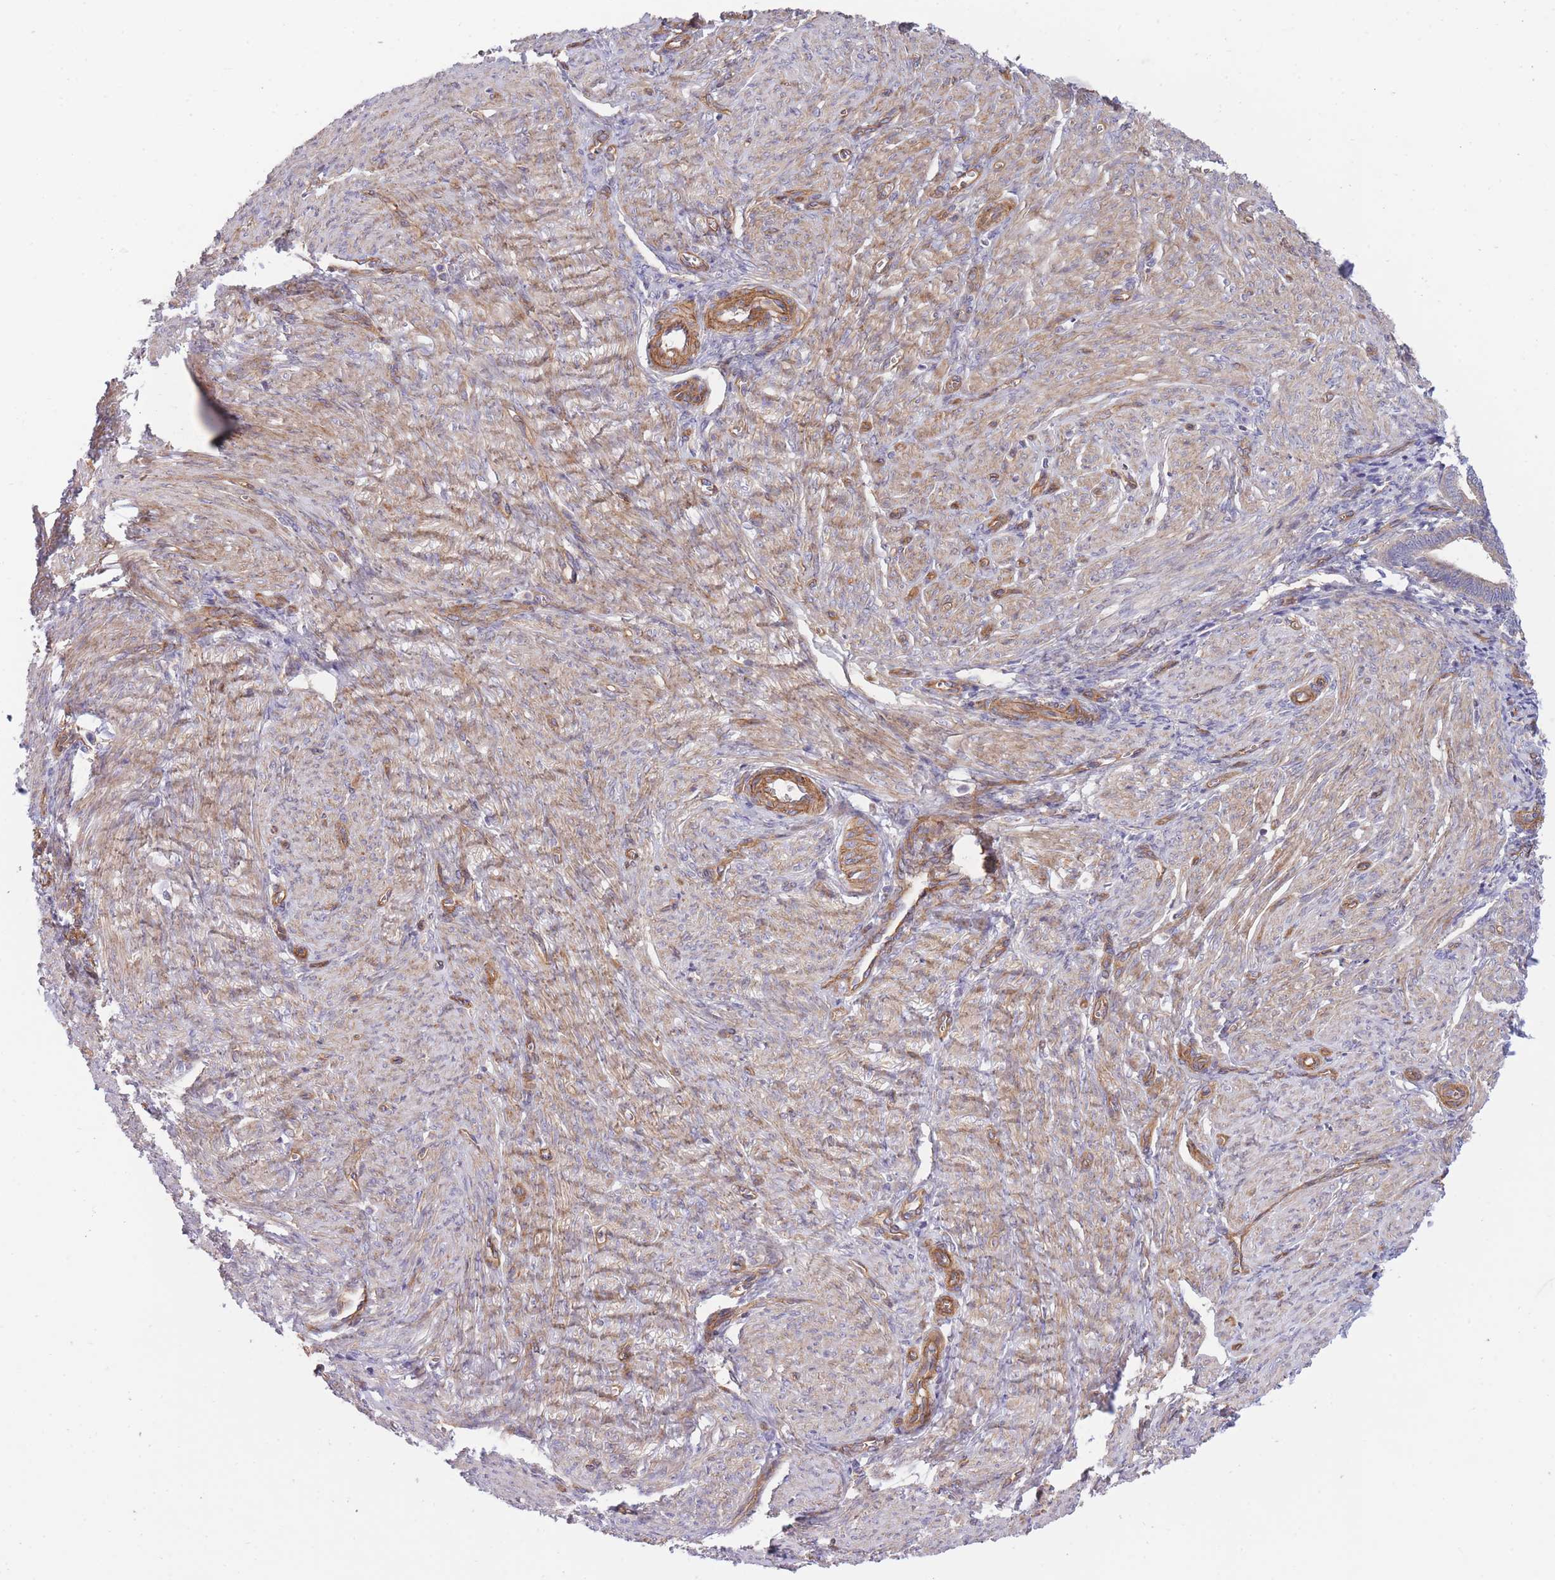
{"staining": {"intensity": "negative", "quantity": "none", "location": "none"}, "tissue": "endometrium", "cell_type": "Cells in endometrial stroma", "image_type": "normal", "snomed": [{"axis": "morphology", "description": "Normal tissue, NOS"}, {"axis": "topography", "description": "Other"}, {"axis": "topography", "description": "Endometrium"}], "caption": "This is a photomicrograph of immunohistochemistry (IHC) staining of unremarkable endometrium, which shows no positivity in cells in endometrial stroma.", "gene": "CHAC1", "patient": {"sex": "female", "age": 44}}